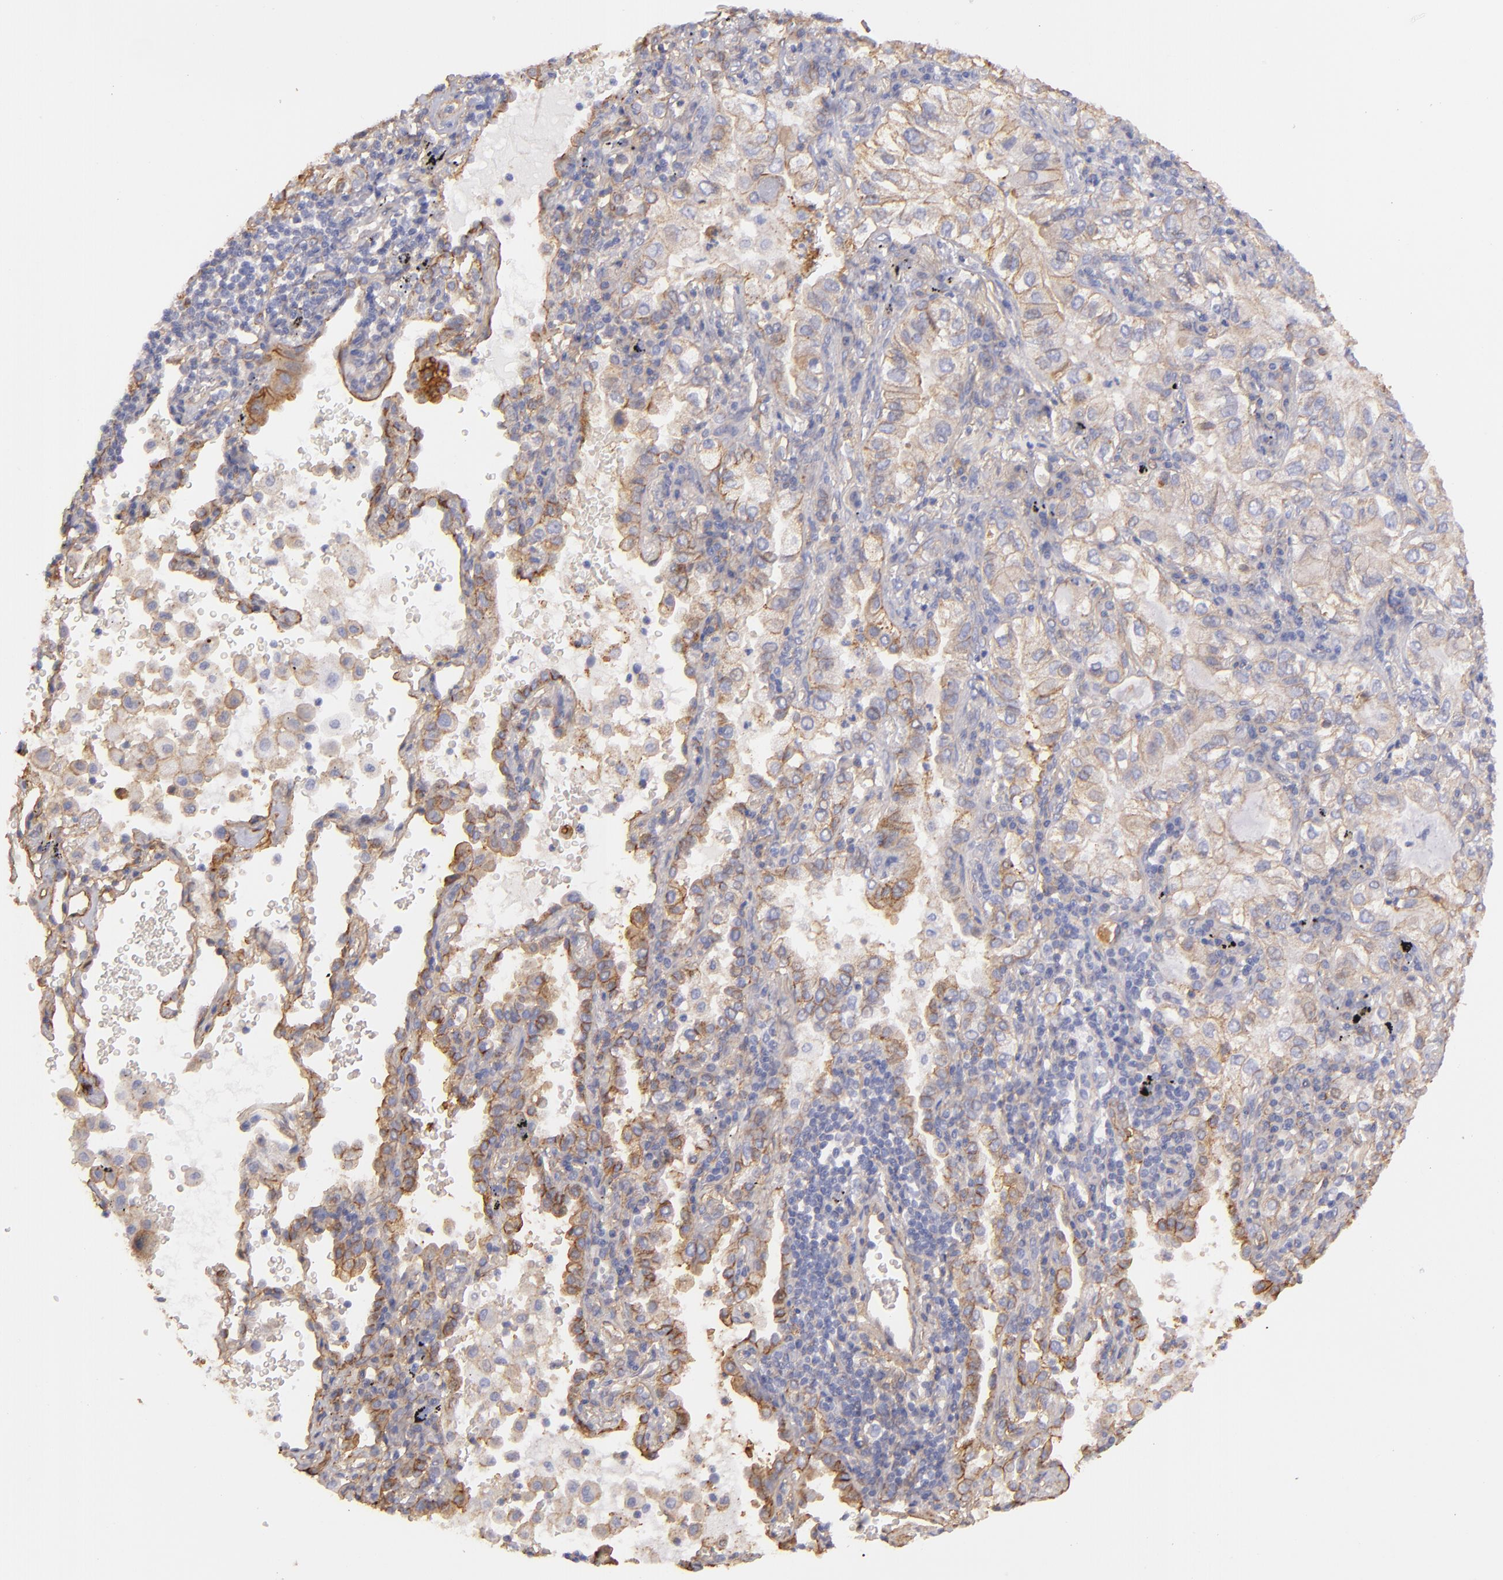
{"staining": {"intensity": "weak", "quantity": "25%-75%", "location": "cytoplasmic/membranous"}, "tissue": "lung cancer", "cell_type": "Tumor cells", "image_type": "cancer", "snomed": [{"axis": "morphology", "description": "Adenocarcinoma, NOS"}, {"axis": "topography", "description": "Lung"}], "caption": "Weak cytoplasmic/membranous protein expression is seen in approximately 25%-75% of tumor cells in lung cancer.", "gene": "CD151", "patient": {"sex": "female", "age": 50}}